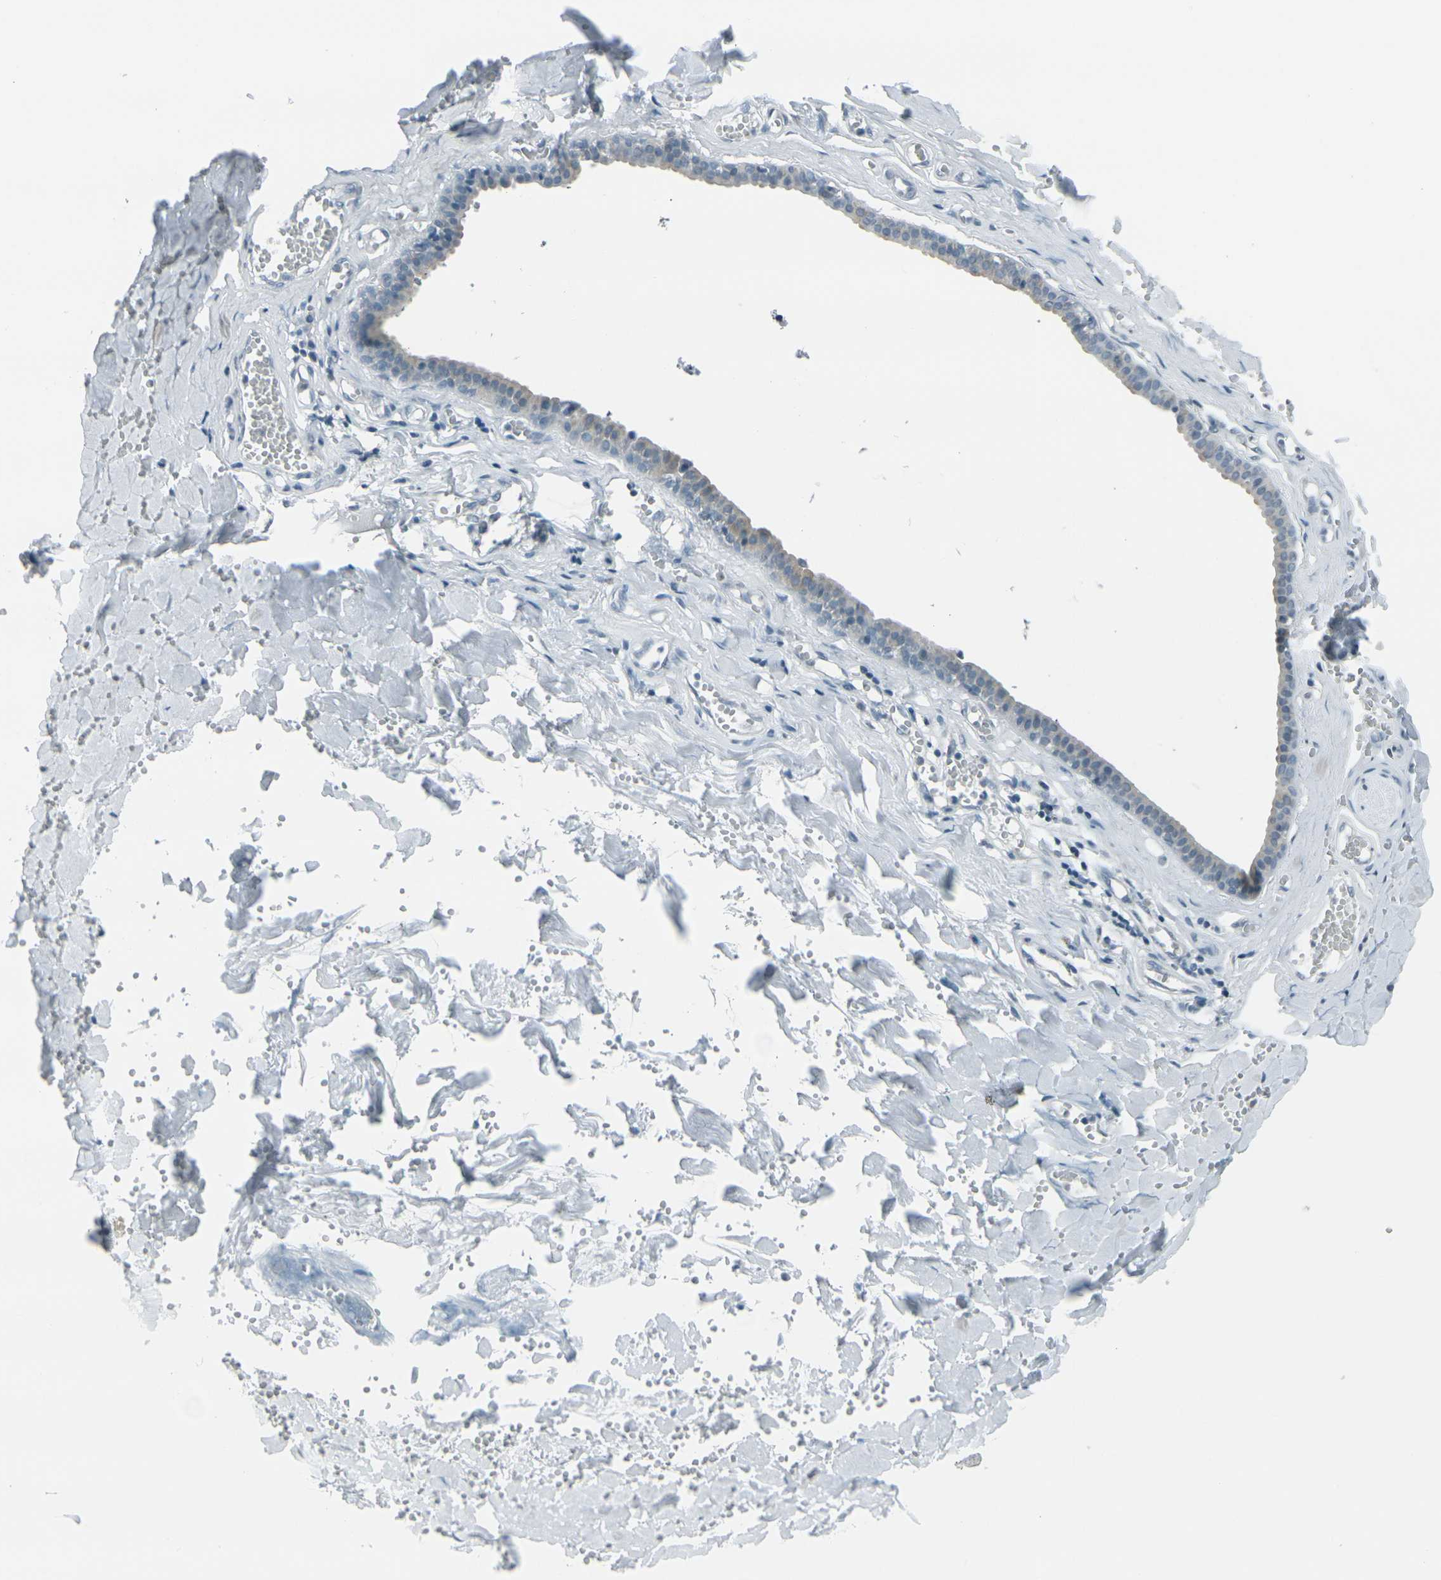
{"staining": {"intensity": "weak", "quantity": "25%-75%", "location": "cytoplasmic/membranous"}, "tissue": "salivary gland", "cell_type": "Glandular cells", "image_type": "normal", "snomed": [{"axis": "morphology", "description": "Normal tissue, NOS"}, {"axis": "topography", "description": "Salivary gland"}], "caption": "Protein expression analysis of unremarkable human salivary gland reveals weak cytoplasmic/membranous expression in about 25%-75% of glandular cells.", "gene": "H2BC1", "patient": {"sex": "male", "age": 62}}